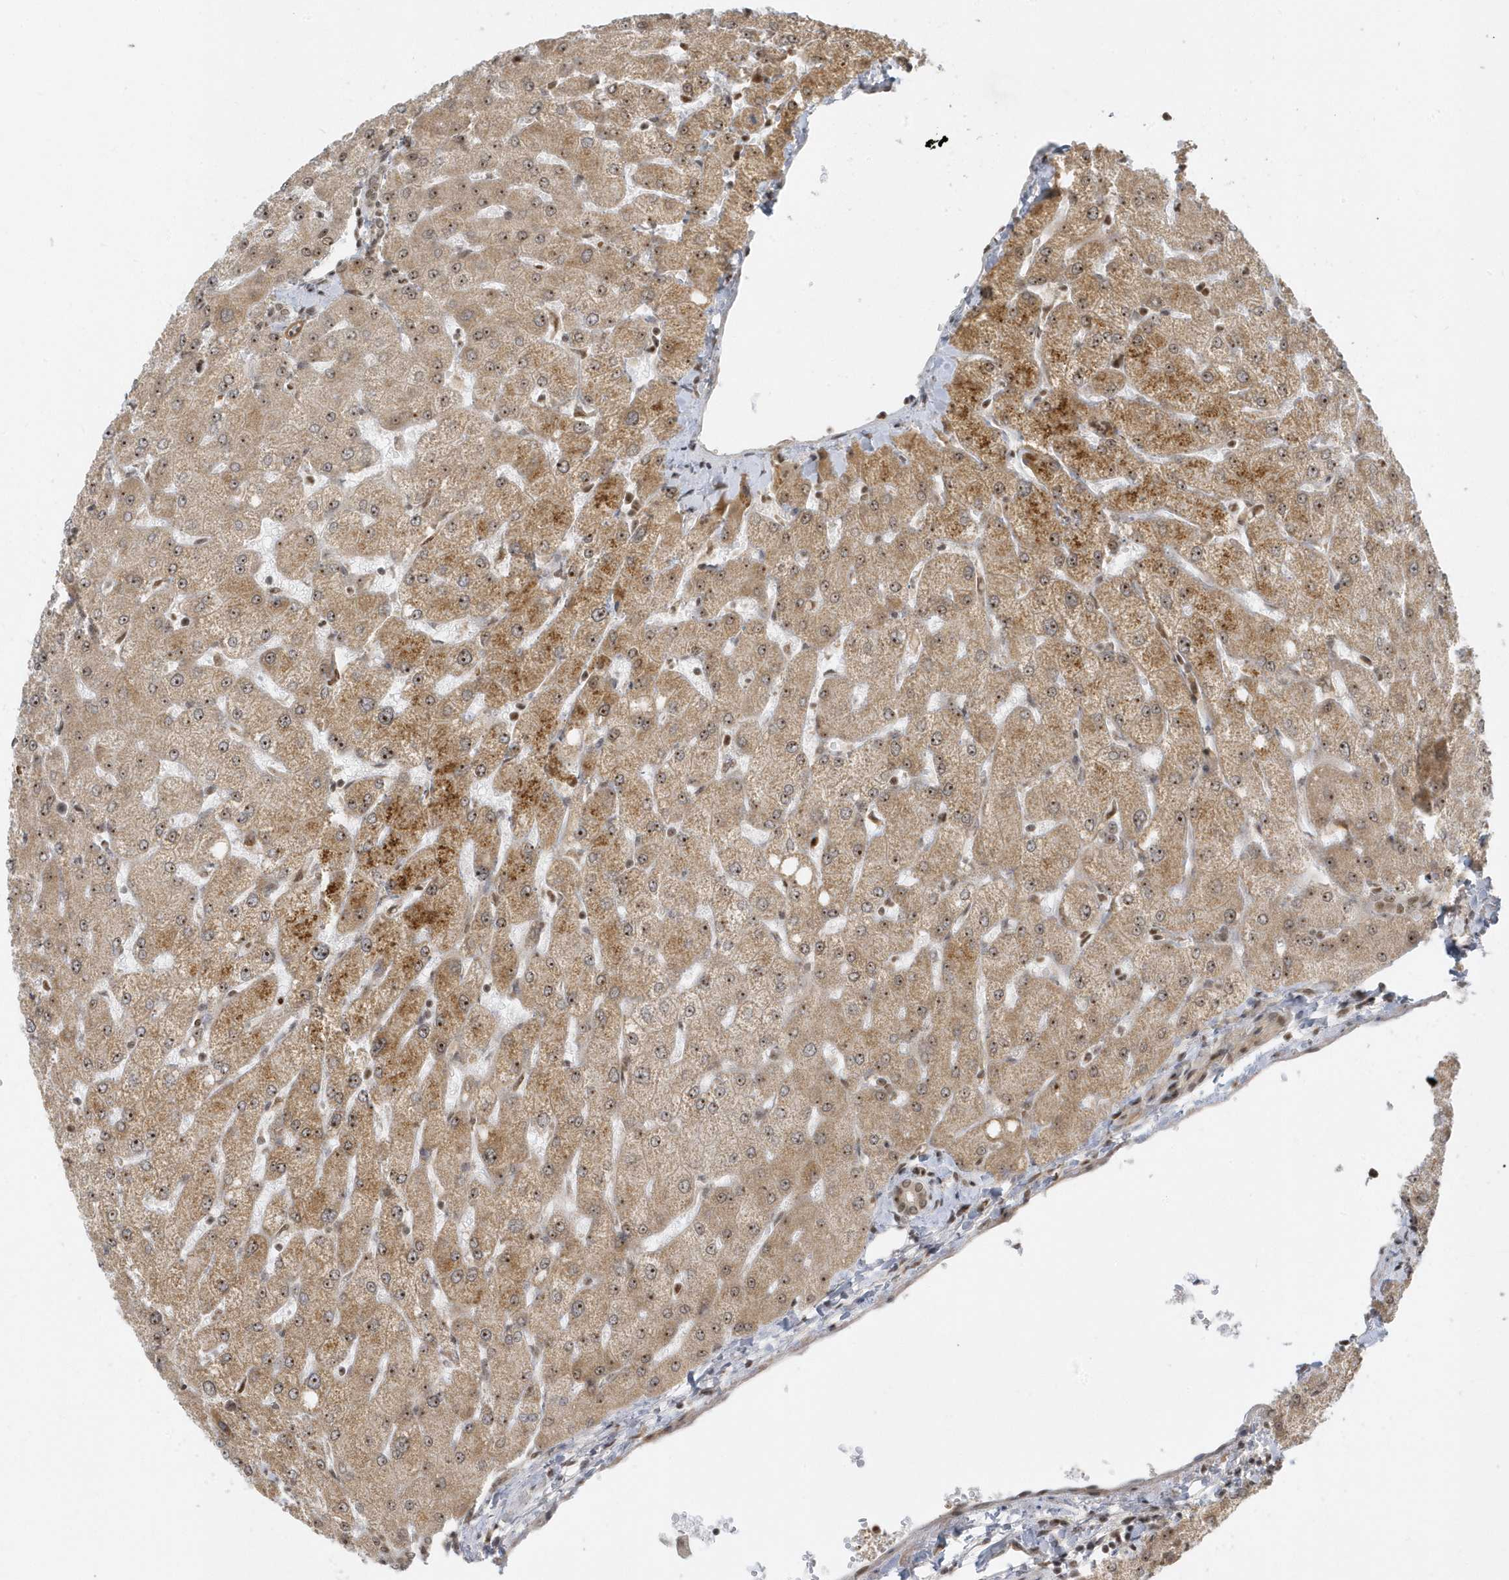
{"staining": {"intensity": "negative", "quantity": "none", "location": "none"}, "tissue": "liver", "cell_type": "Cholangiocytes", "image_type": "normal", "snomed": [{"axis": "morphology", "description": "Normal tissue, NOS"}, {"axis": "topography", "description": "Liver"}], "caption": "High magnification brightfield microscopy of unremarkable liver stained with DAB (3,3'-diaminobenzidine) (brown) and counterstained with hematoxylin (blue): cholangiocytes show no significant positivity. The staining was performed using DAB to visualize the protein expression in brown, while the nuclei were stained in blue with hematoxylin (Magnification: 20x).", "gene": "ZNF740", "patient": {"sex": "female", "age": 54}}